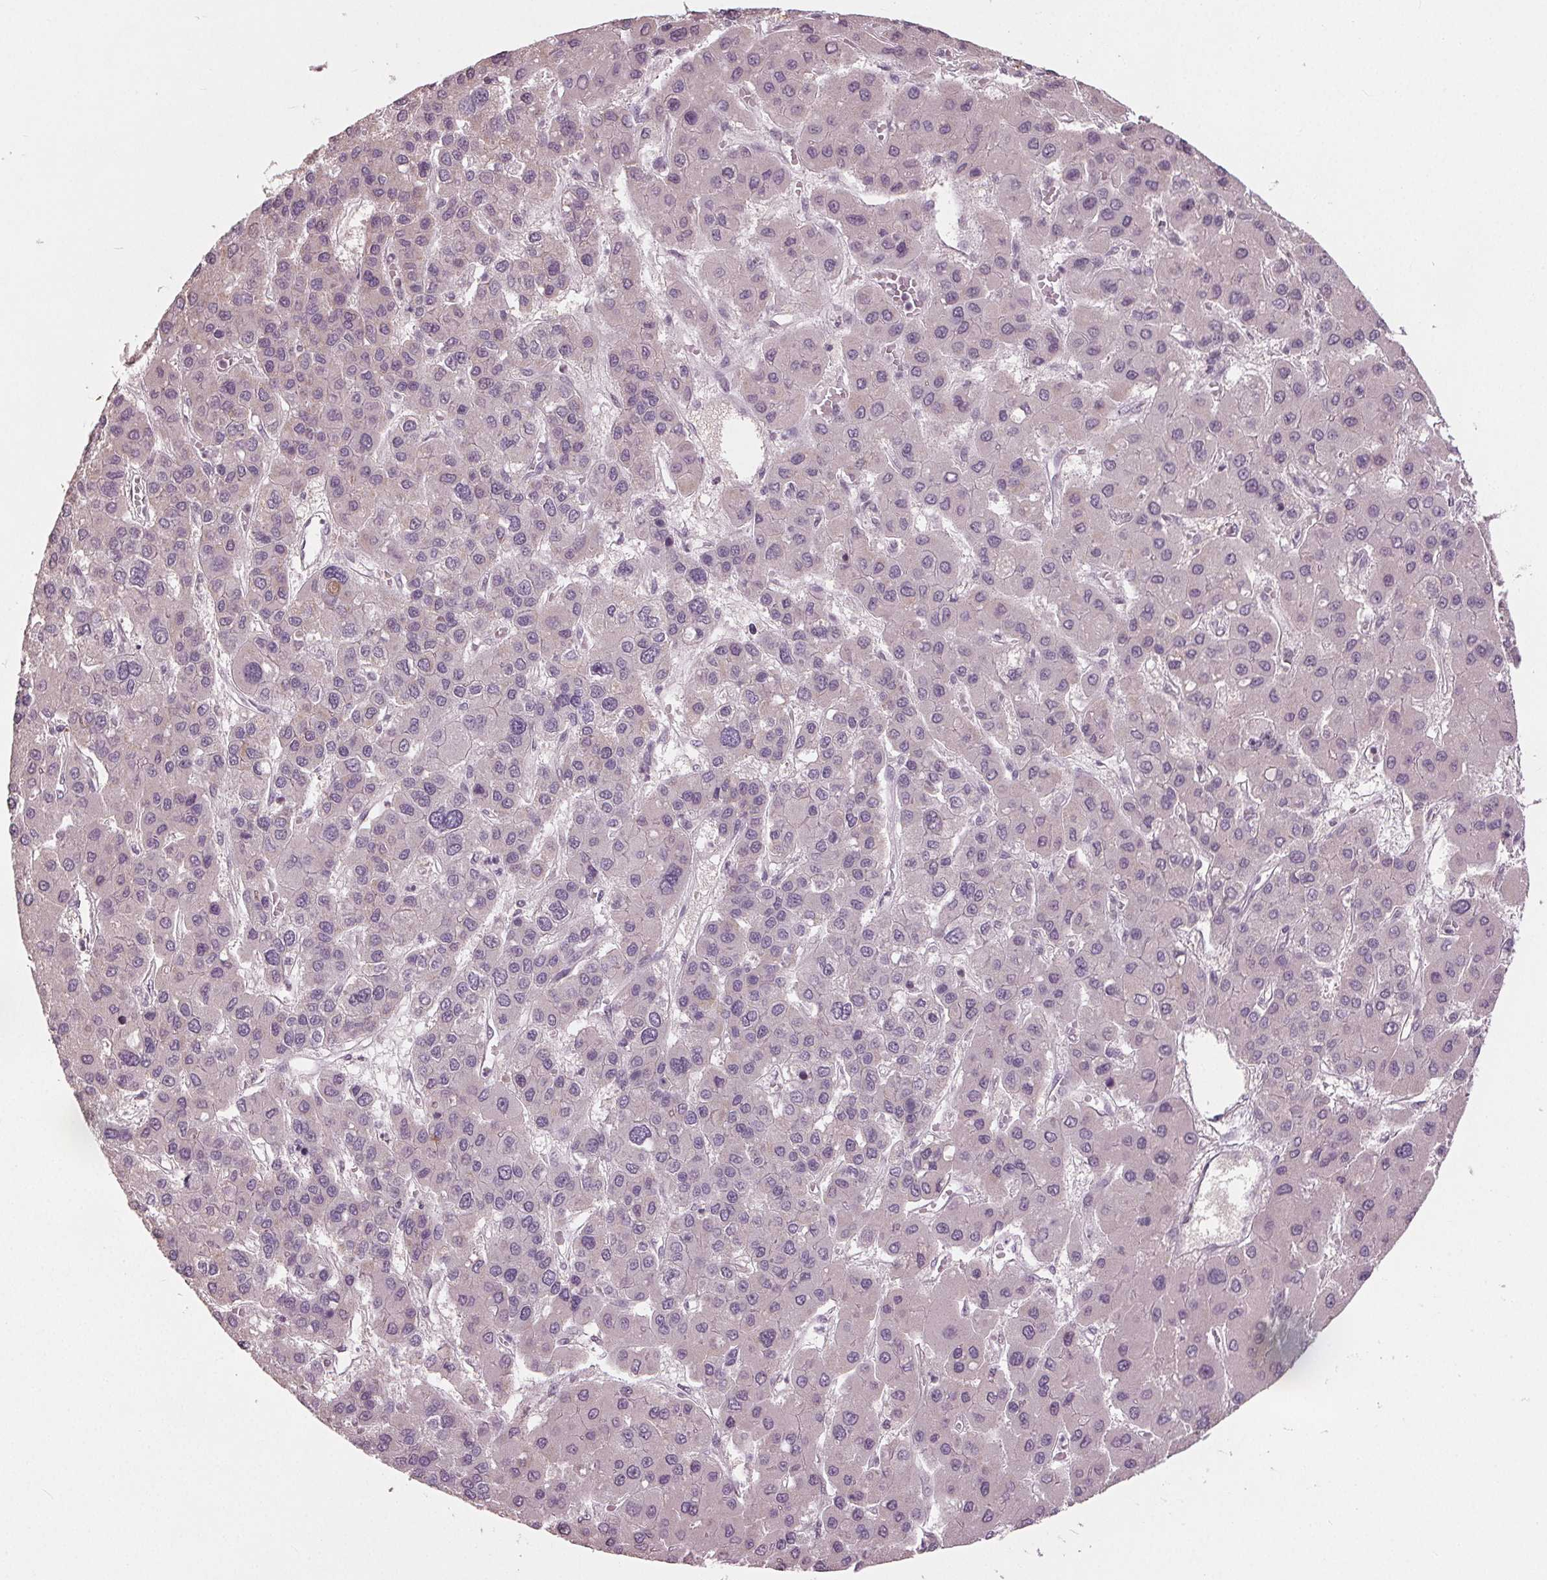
{"staining": {"intensity": "negative", "quantity": "none", "location": "none"}, "tissue": "liver cancer", "cell_type": "Tumor cells", "image_type": "cancer", "snomed": [{"axis": "morphology", "description": "Carcinoma, Hepatocellular, NOS"}, {"axis": "topography", "description": "Liver"}], "caption": "Tumor cells are negative for protein expression in human liver hepatocellular carcinoma.", "gene": "CXCL16", "patient": {"sex": "female", "age": 41}}